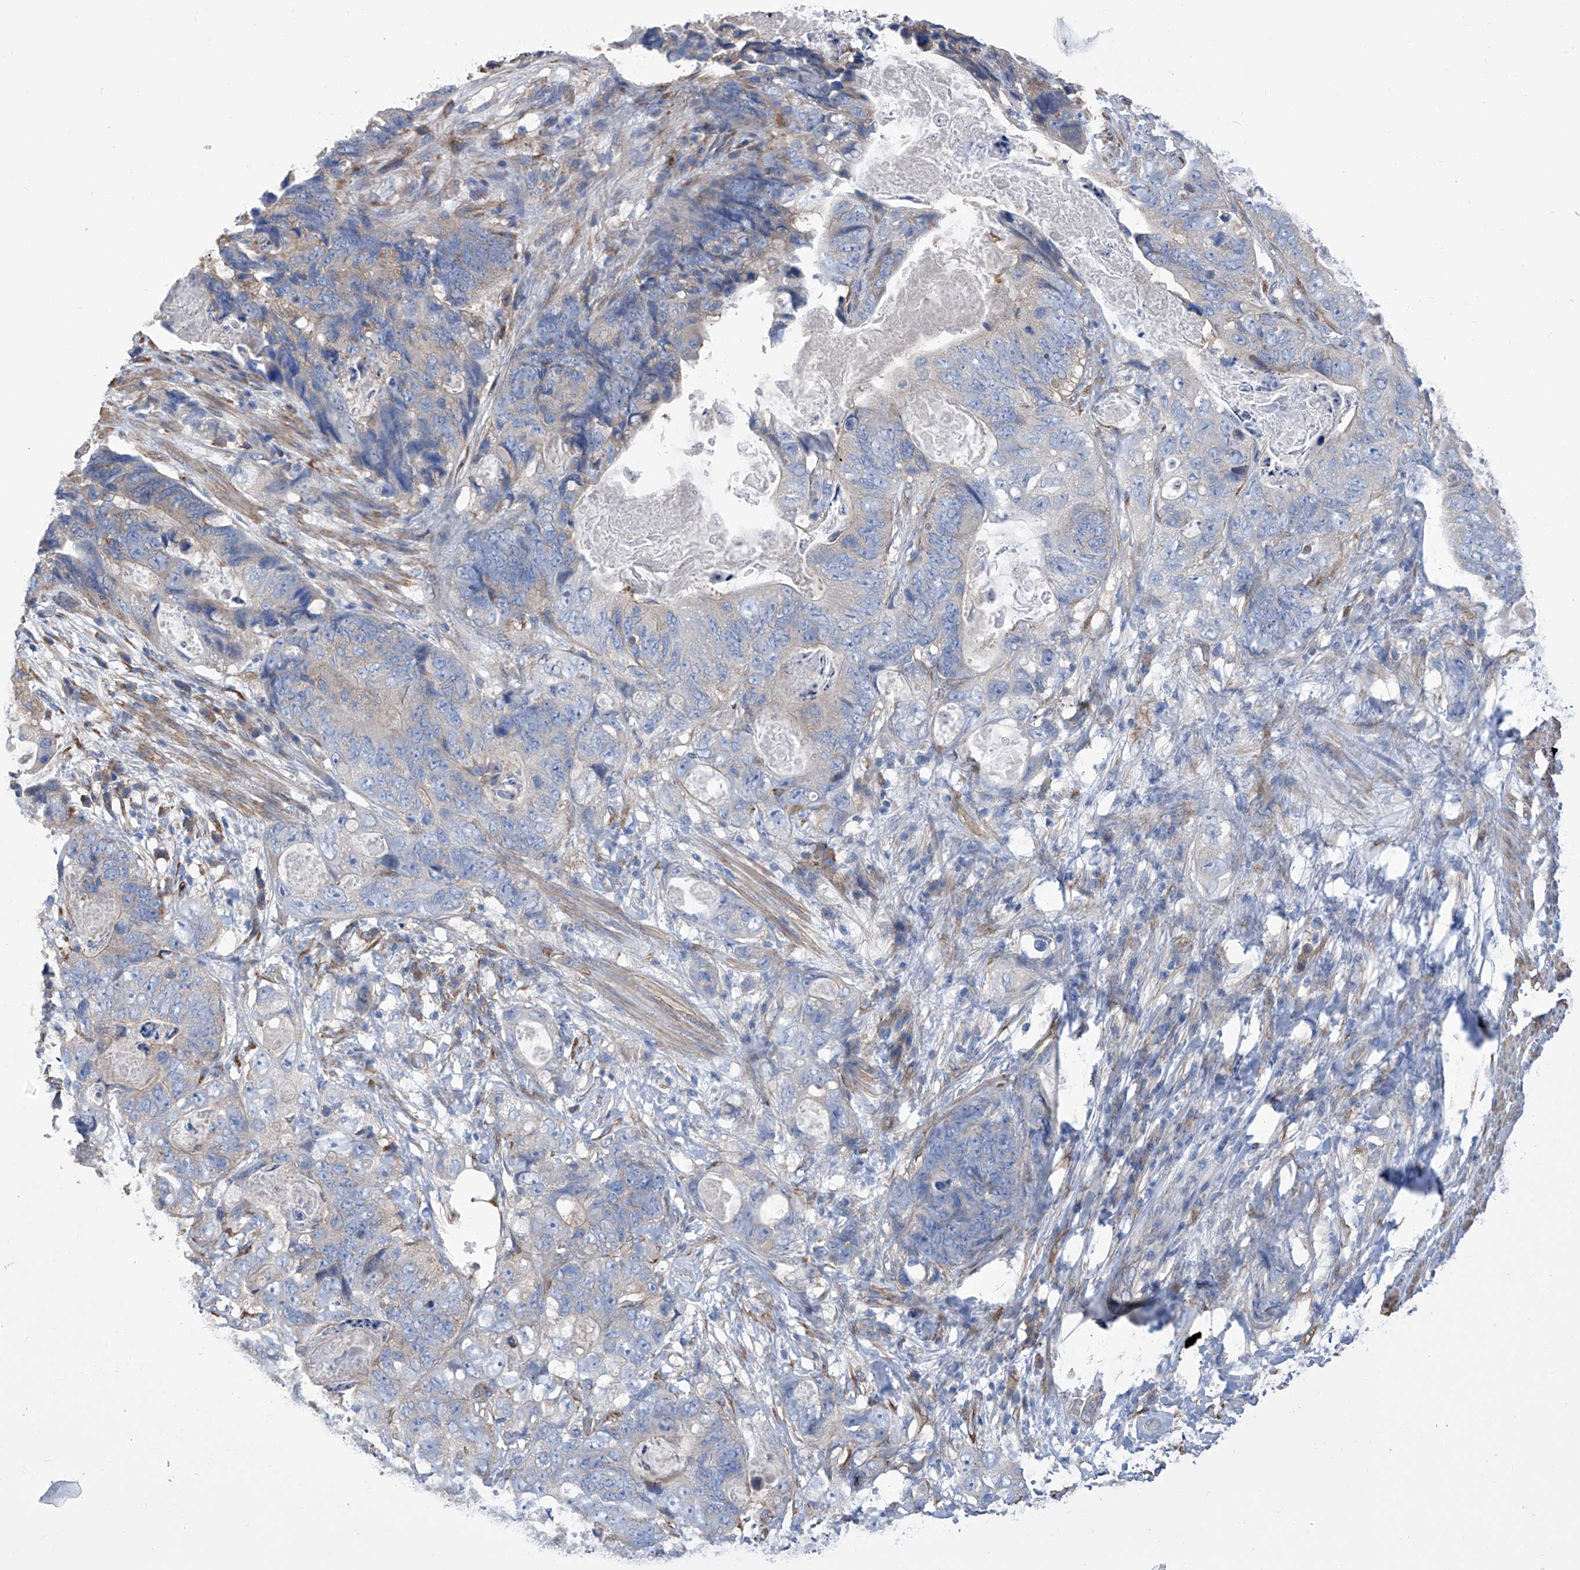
{"staining": {"intensity": "negative", "quantity": "none", "location": "none"}, "tissue": "stomach cancer", "cell_type": "Tumor cells", "image_type": "cancer", "snomed": [{"axis": "morphology", "description": "Normal tissue, NOS"}, {"axis": "morphology", "description": "Adenocarcinoma, NOS"}, {"axis": "topography", "description": "Stomach"}], "caption": "Tumor cells show no significant positivity in stomach cancer.", "gene": "SMS", "patient": {"sex": "female", "age": 89}}